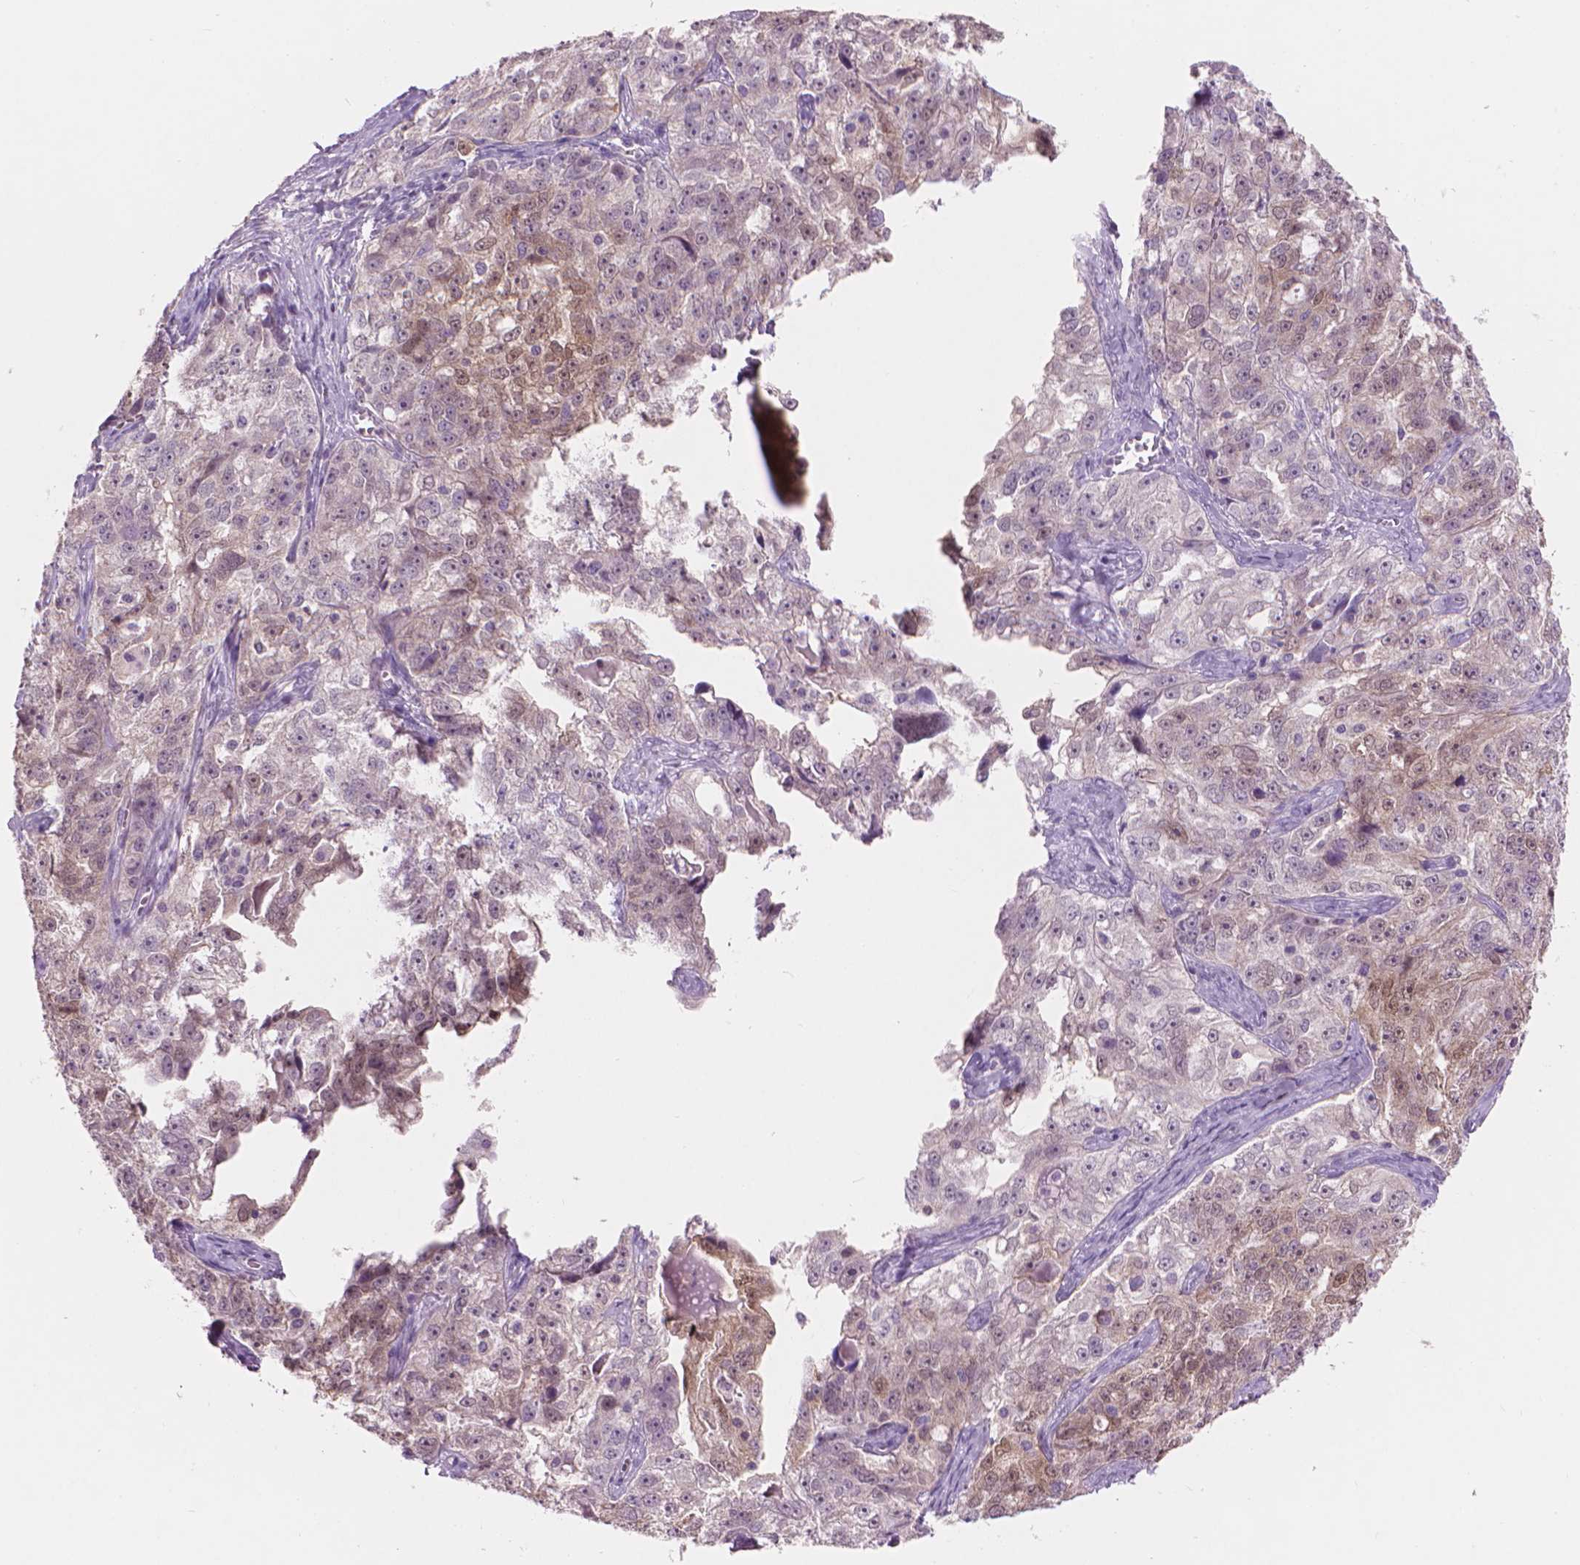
{"staining": {"intensity": "weak", "quantity": "<25%", "location": "nuclear"}, "tissue": "ovarian cancer", "cell_type": "Tumor cells", "image_type": "cancer", "snomed": [{"axis": "morphology", "description": "Cystadenocarcinoma, serous, NOS"}, {"axis": "topography", "description": "Ovary"}], "caption": "Protein analysis of ovarian cancer (serous cystadenocarcinoma) exhibits no significant expression in tumor cells.", "gene": "ENO2", "patient": {"sex": "female", "age": 51}}